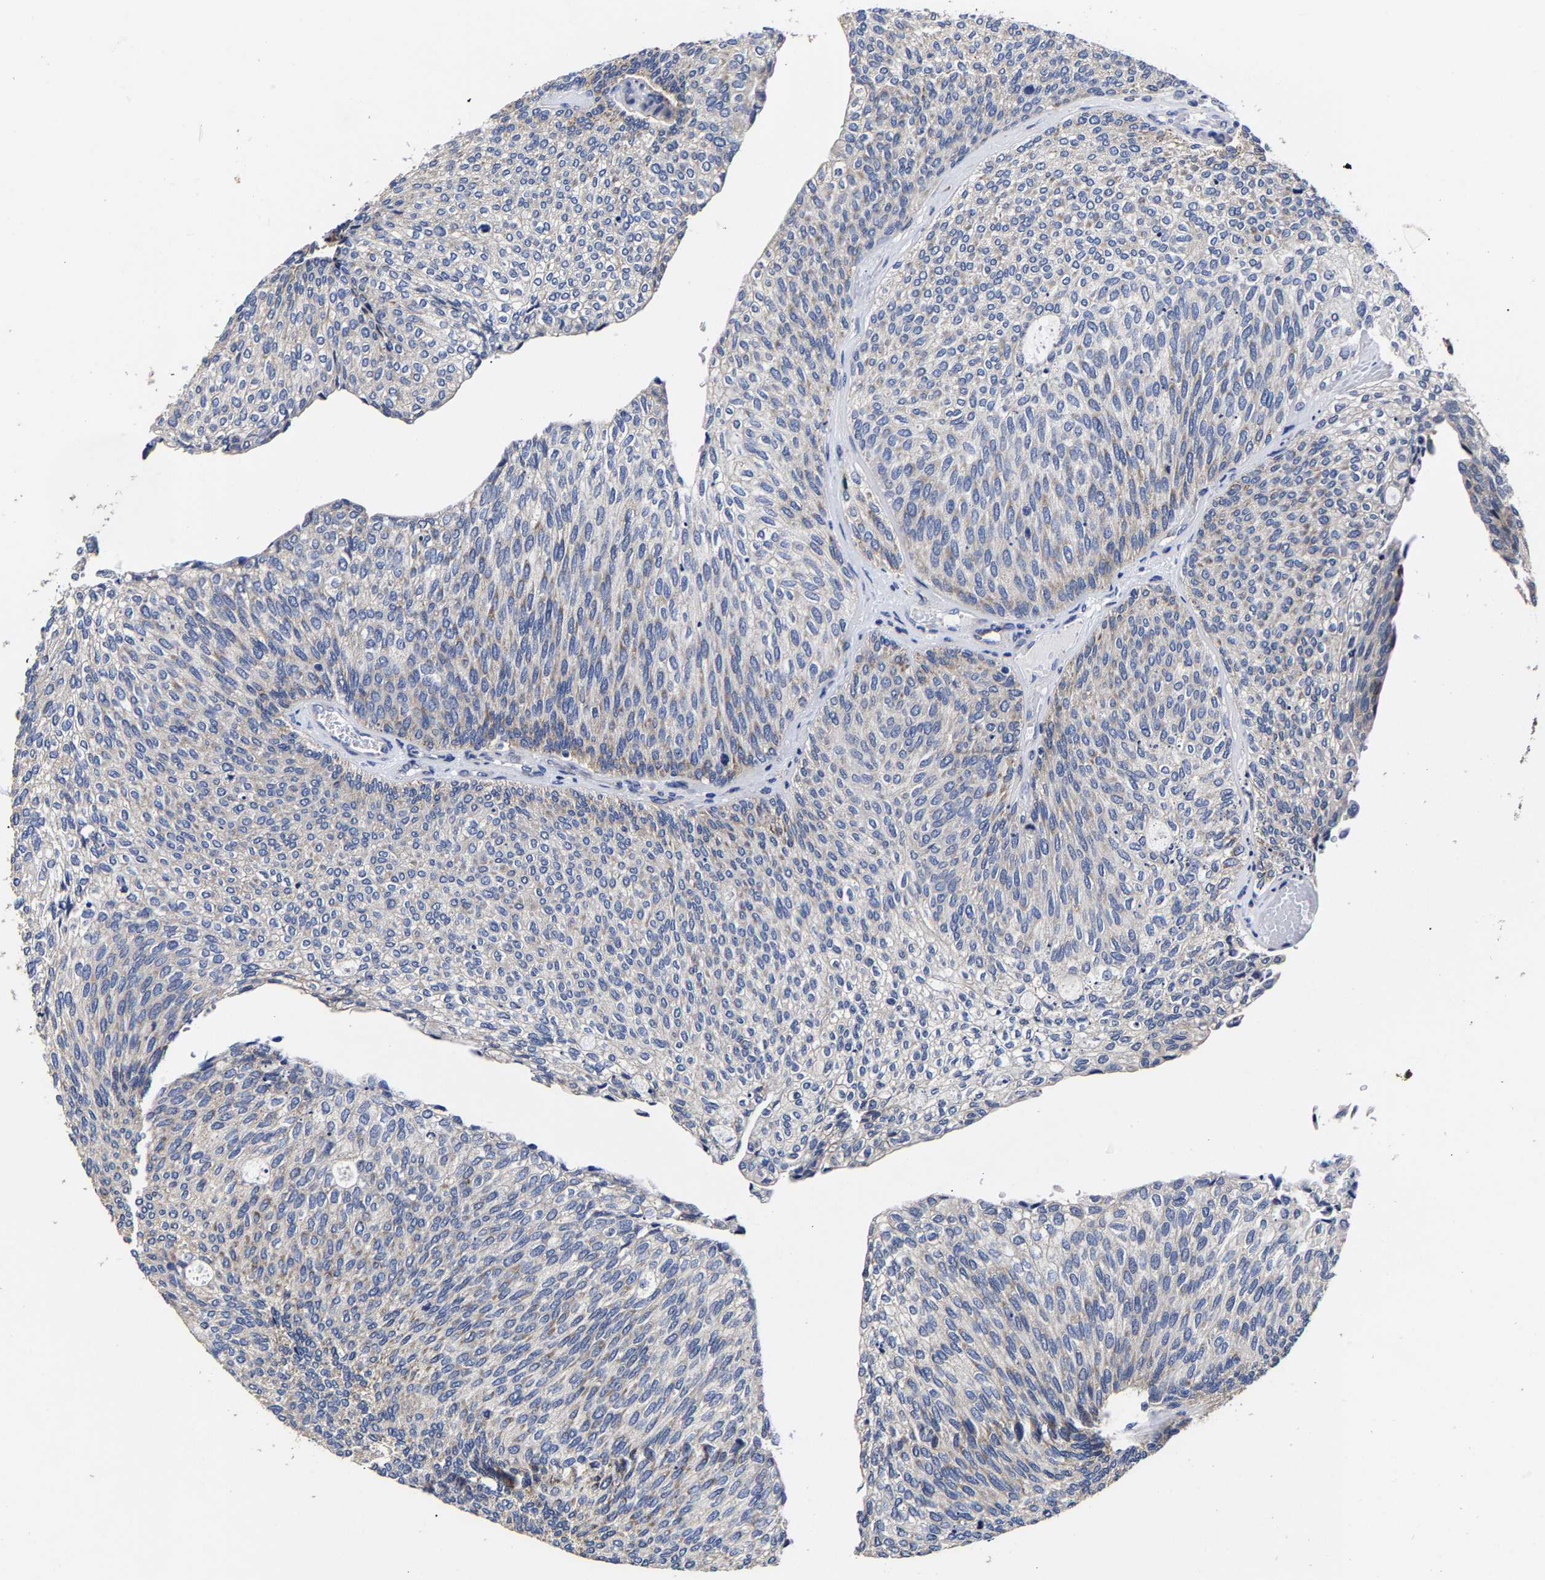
{"staining": {"intensity": "weak", "quantity": "<25%", "location": "cytoplasmic/membranous"}, "tissue": "urothelial cancer", "cell_type": "Tumor cells", "image_type": "cancer", "snomed": [{"axis": "morphology", "description": "Urothelial carcinoma, Low grade"}, {"axis": "topography", "description": "Urinary bladder"}], "caption": "Tumor cells show no significant protein staining in urothelial cancer.", "gene": "AASS", "patient": {"sex": "female", "age": 79}}